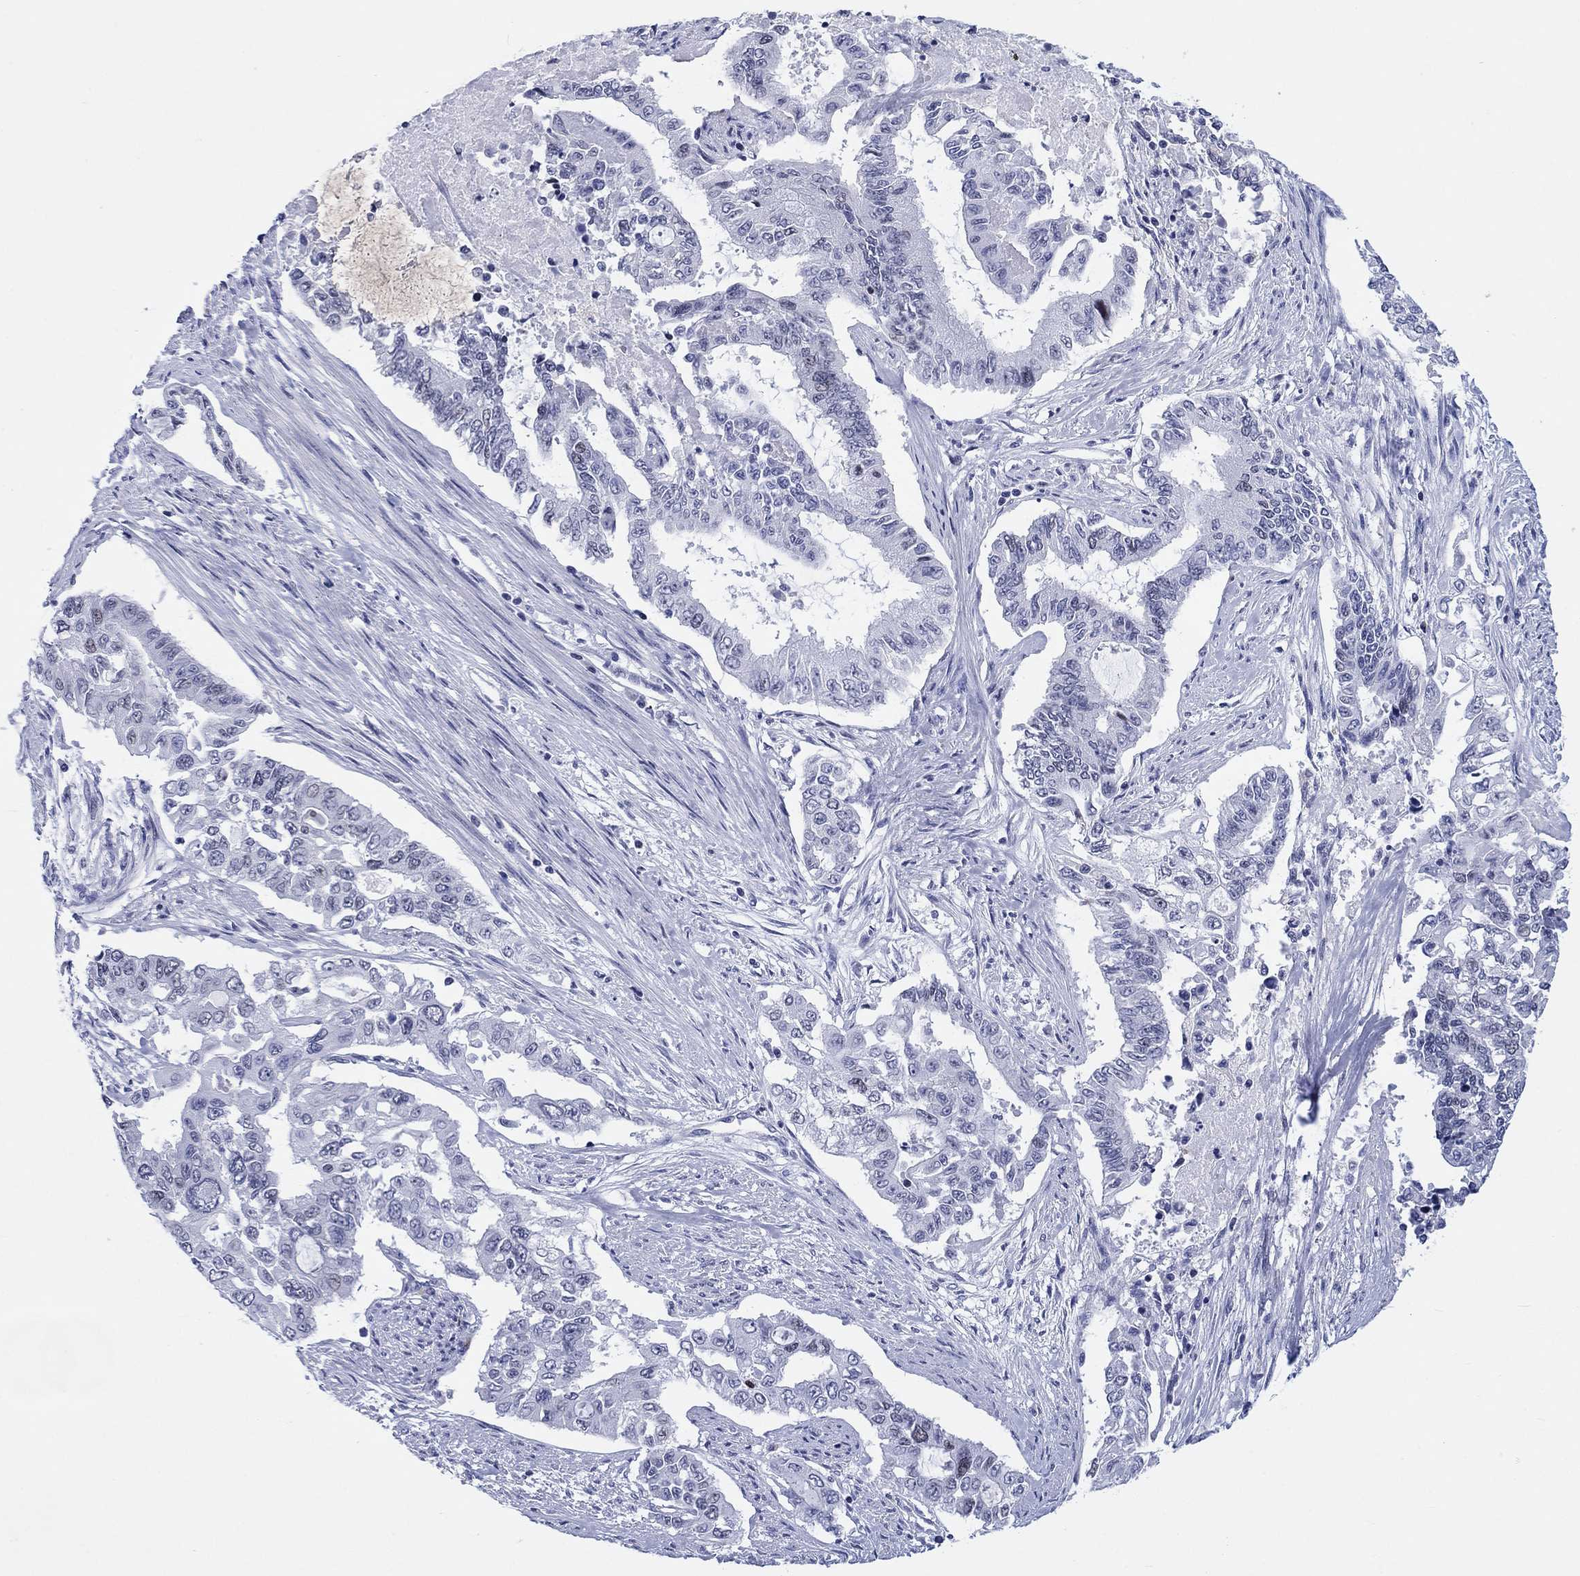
{"staining": {"intensity": "negative", "quantity": "none", "location": "none"}, "tissue": "endometrial cancer", "cell_type": "Tumor cells", "image_type": "cancer", "snomed": [{"axis": "morphology", "description": "Adenocarcinoma, NOS"}, {"axis": "topography", "description": "Uterus"}], "caption": "A high-resolution micrograph shows immunohistochemistry (IHC) staining of endometrial cancer (adenocarcinoma), which exhibits no significant staining in tumor cells.", "gene": "CDCA2", "patient": {"sex": "female", "age": 59}}